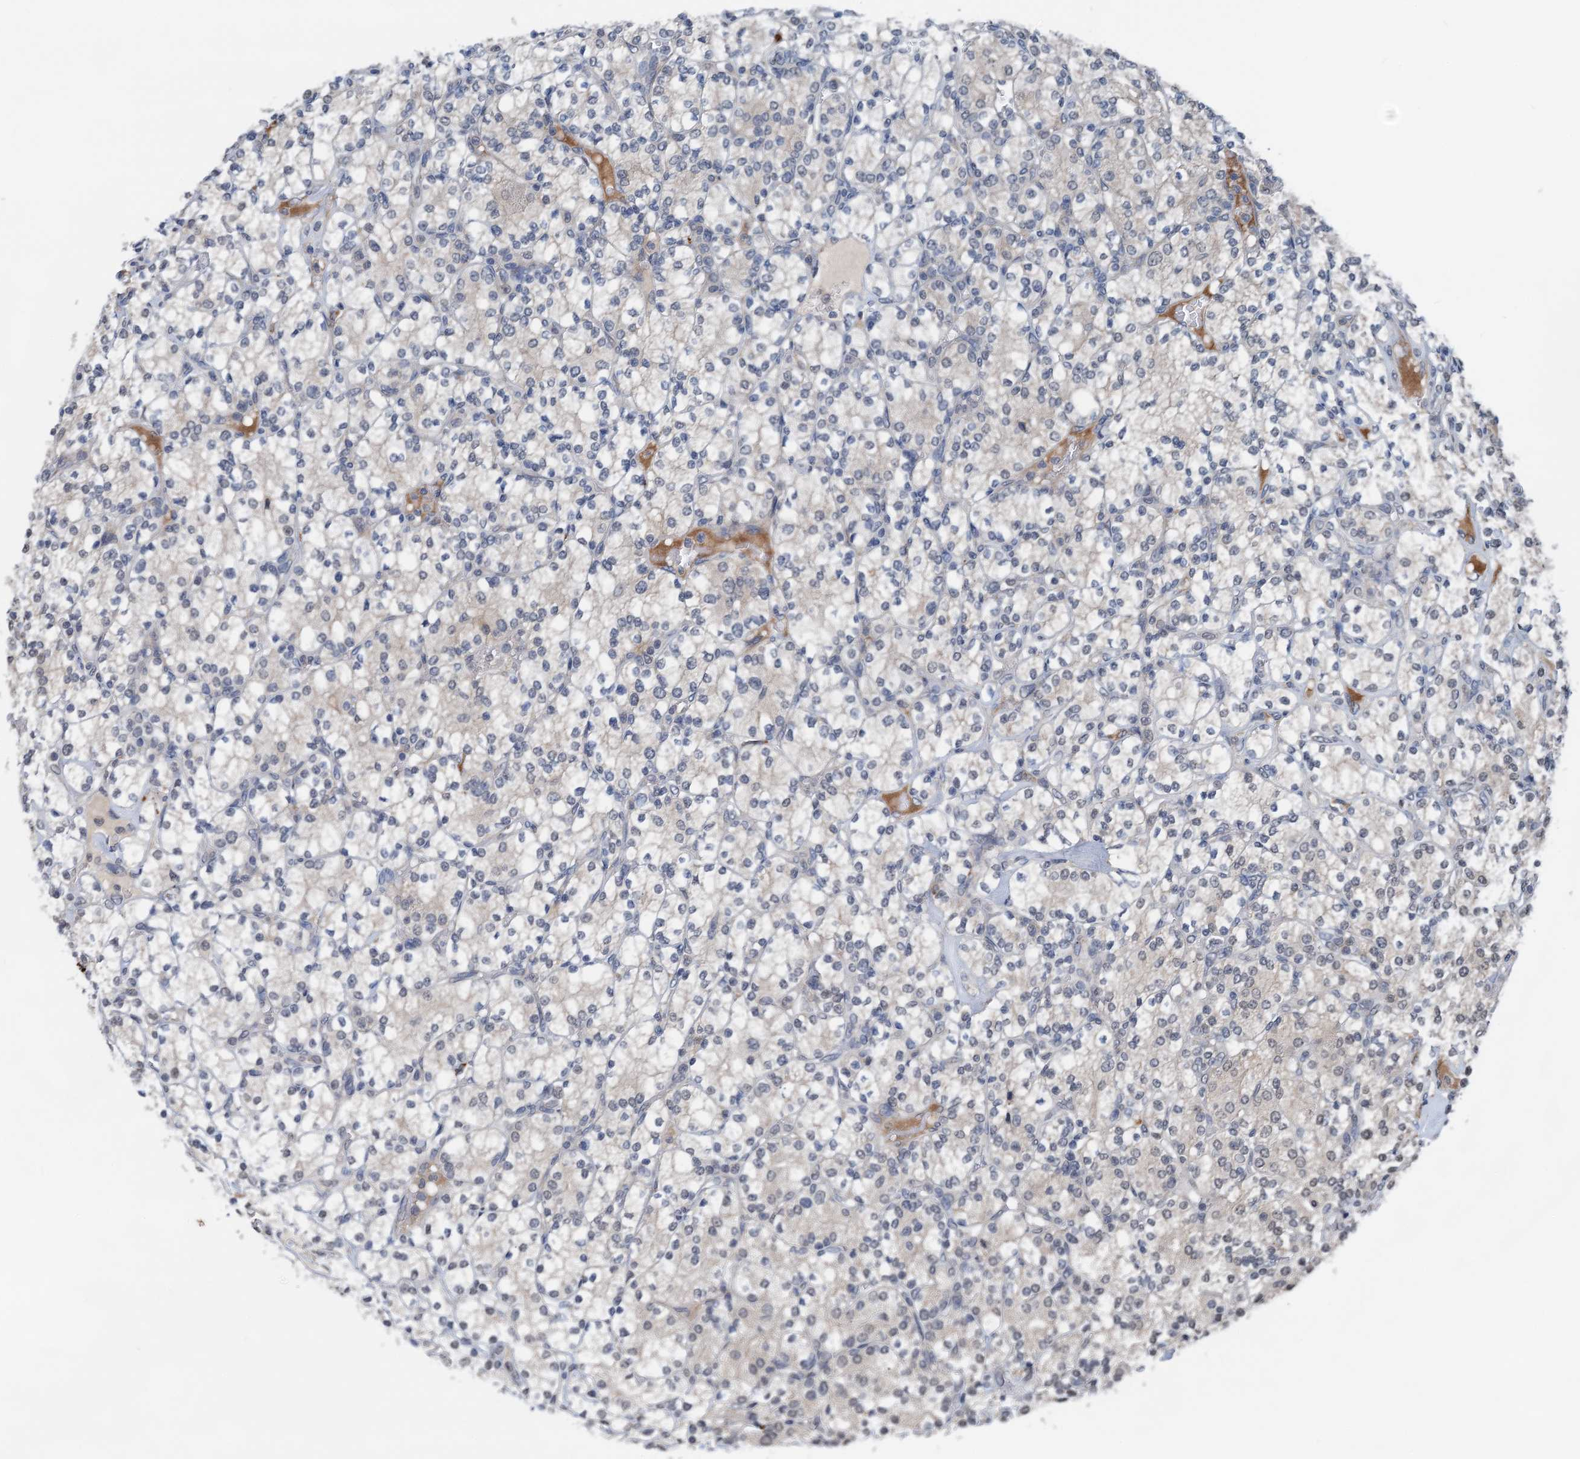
{"staining": {"intensity": "negative", "quantity": "none", "location": "none"}, "tissue": "renal cancer", "cell_type": "Tumor cells", "image_type": "cancer", "snomed": [{"axis": "morphology", "description": "Adenocarcinoma, NOS"}, {"axis": "topography", "description": "Kidney"}], "caption": "Tumor cells show no significant expression in renal cancer (adenocarcinoma).", "gene": "SHLD1", "patient": {"sex": "male", "age": 77}}